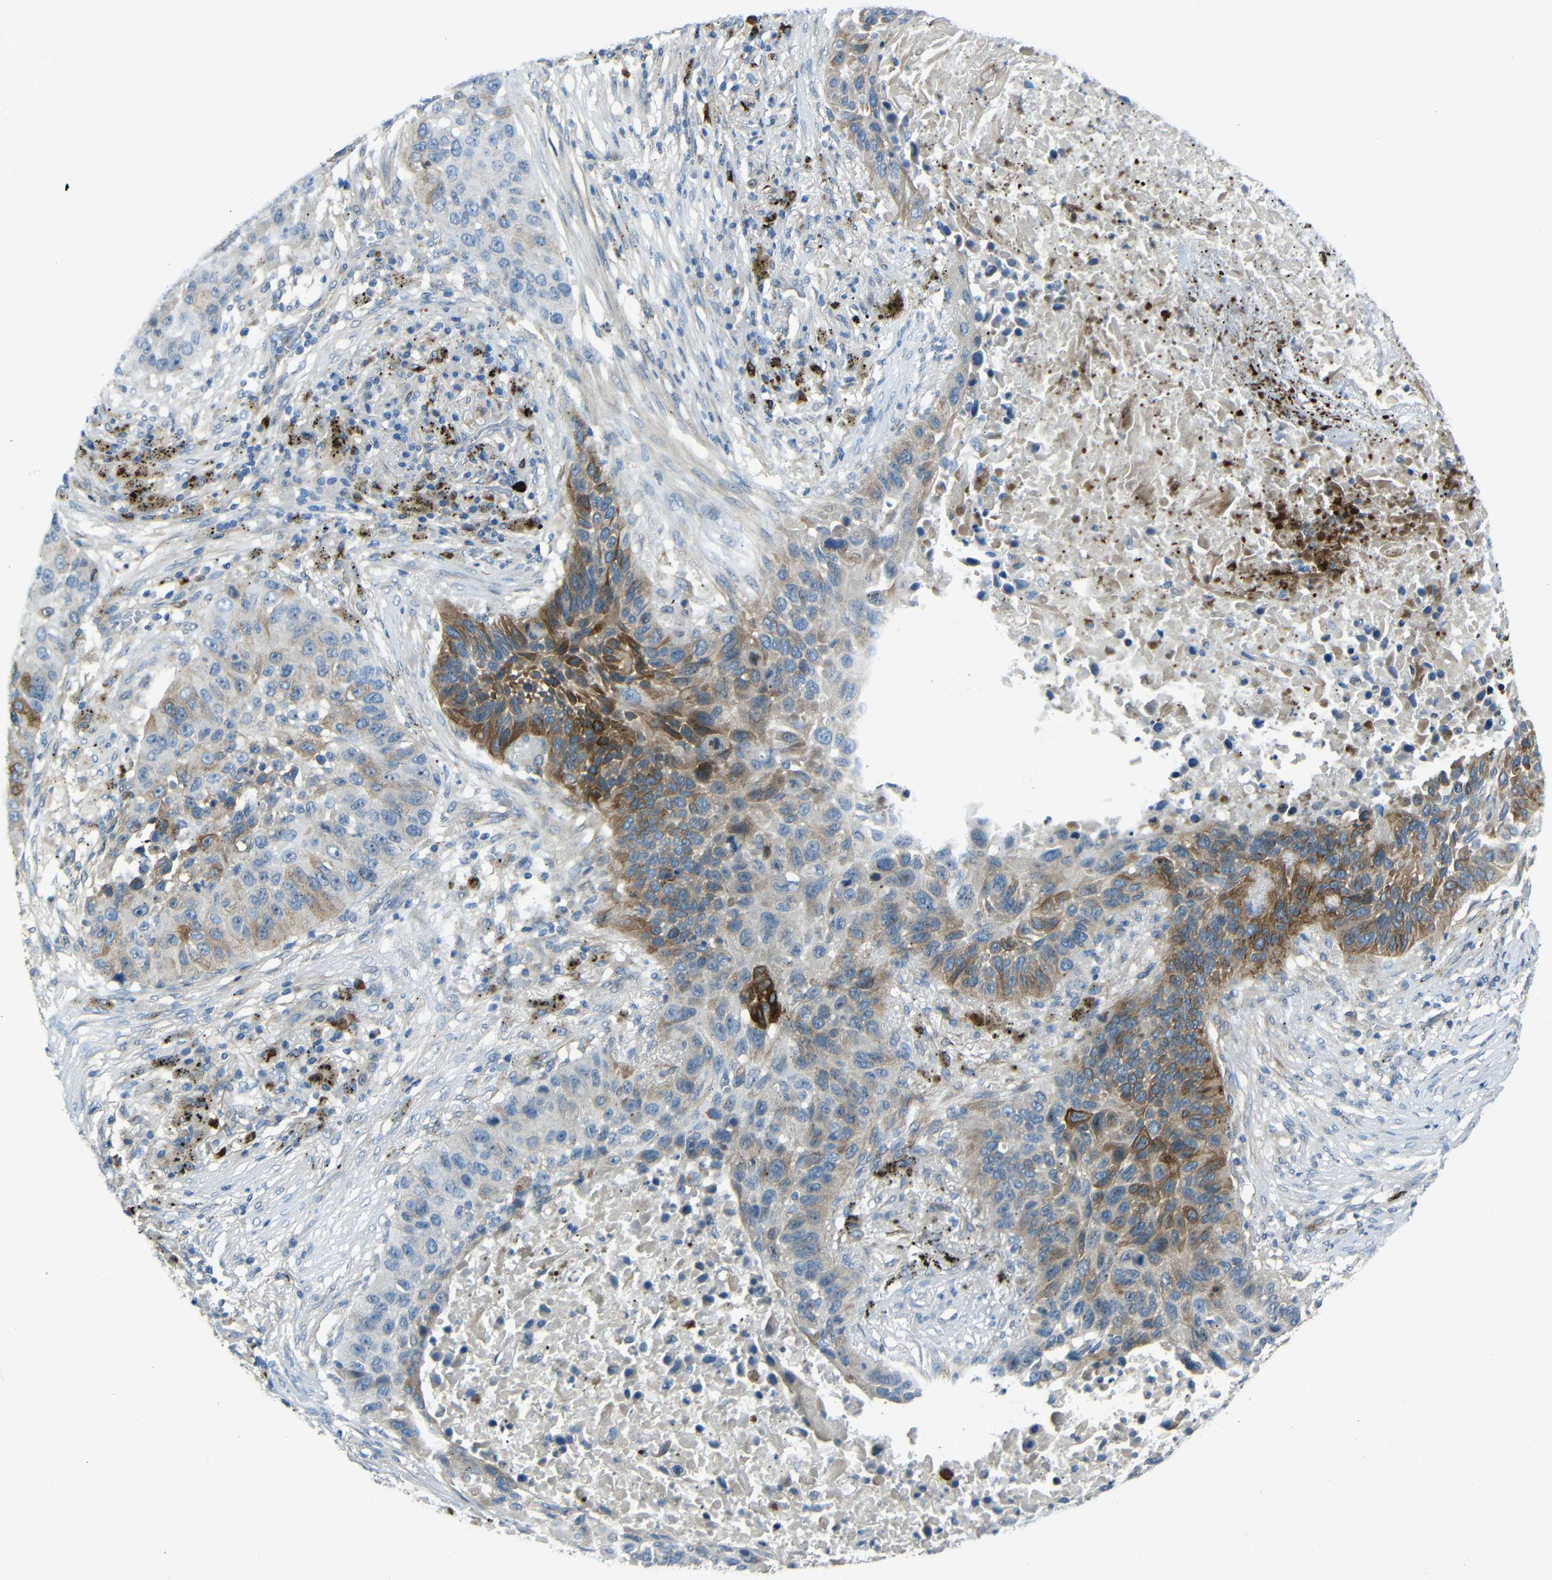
{"staining": {"intensity": "moderate", "quantity": "25%-75%", "location": "cytoplasmic/membranous"}, "tissue": "lung cancer", "cell_type": "Tumor cells", "image_type": "cancer", "snomed": [{"axis": "morphology", "description": "Squamous cell carcinoma, NOS"}, {"axis": "topography", "description": "Lung"}], "caption": "Immunohistochemistry (IHC) staining of lung cancer (squamous cell carcinoma), which reveals medium levels of moderate cytoplasmic/membranous positivity in approximately 25%-75% of tumor cells indicating moderate cytoplasmic/membranous protein positivity. The staining was performed using DAB (3,3'-diaminobenzidine) (brown) for protein detection and nuclei were counterstained in hematoxylin (blue).", "gene": "DCLK1", "patient": {"sex": "male", "age": 57}}